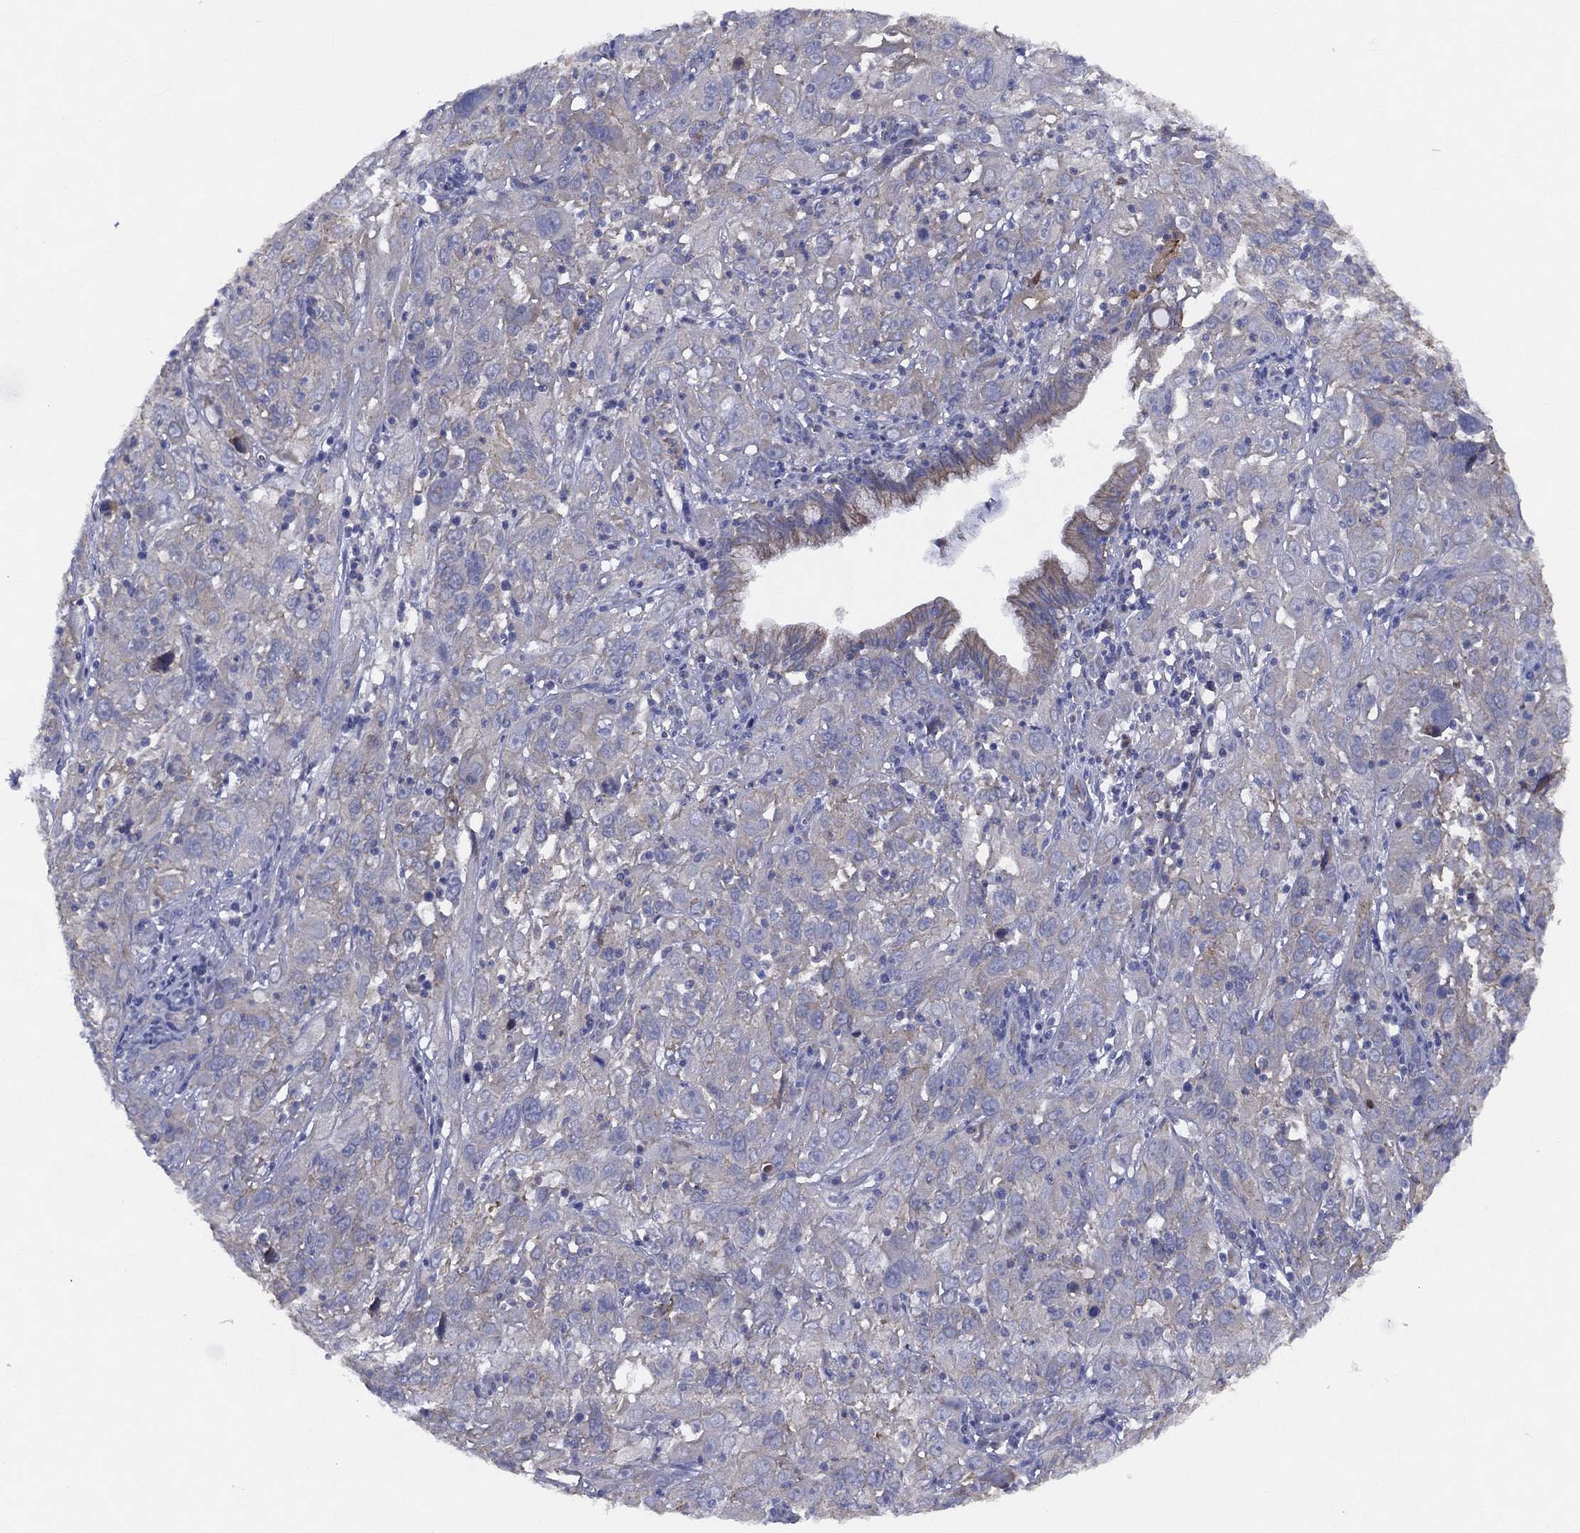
{"staining": {"intensity": "negative", "quantity": "none", "location": "none"}, "tissue": "cervical cancer", "cell_type": "Tumor cells", "image_type": "cancer", "snomed": [{"axis": "morphology", "description": "Squamous cell carcinoma, NOS"}, {"axis": "topography", "description": "Cervix"}], "caption": "A high-resolution histopathology image shows immunohistochemistry (IHC) staining of cervical cancer, which shows no significant staining in tumor cells. Nuclei are stained in blue.", "gene": "ZNF223", "patient": {"sex": "female", "age": 32}}